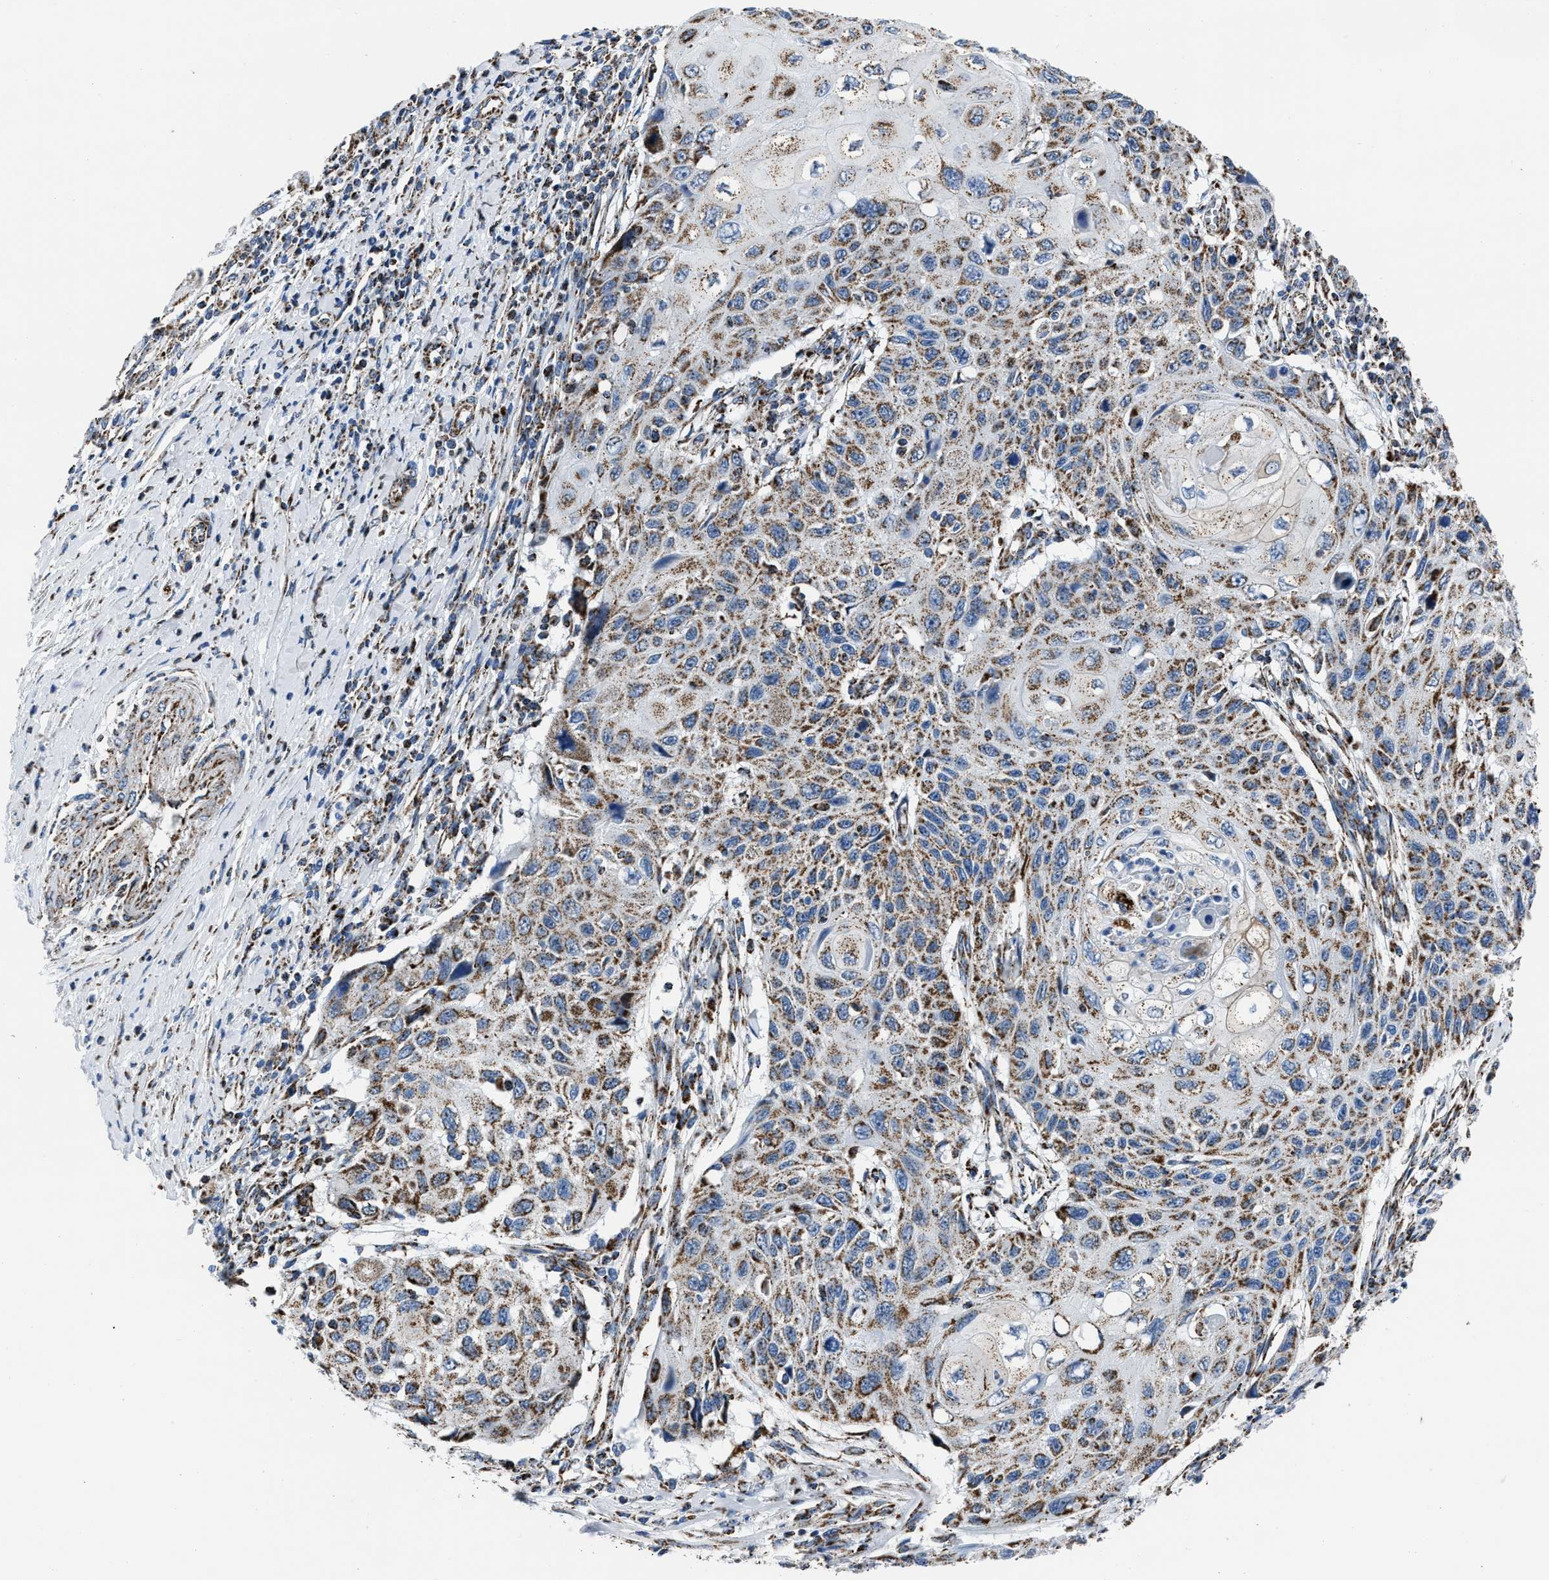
{"staining": {"intensity": "moderate", "quantity": ">75%", "location": "cytoplasmic/membranous"}, "tissue": "cervical cancer", "cell_type": "Tumor cells", "image_type": "cancer", "snomed": [{"axis": "morphology", "description": "Squamous cell carcinoma, NOS"}, {"axis": "topography", "description": "Cervix"}], "caption": "Immunohistochemical staining of human cervical cancer exhibits medium levels of moderate cytoplasmic/membranous protein staining in approximately >75% of tumor cells.", "gene": "NSD3", "patient": {"sex": "female", "age": 70}}